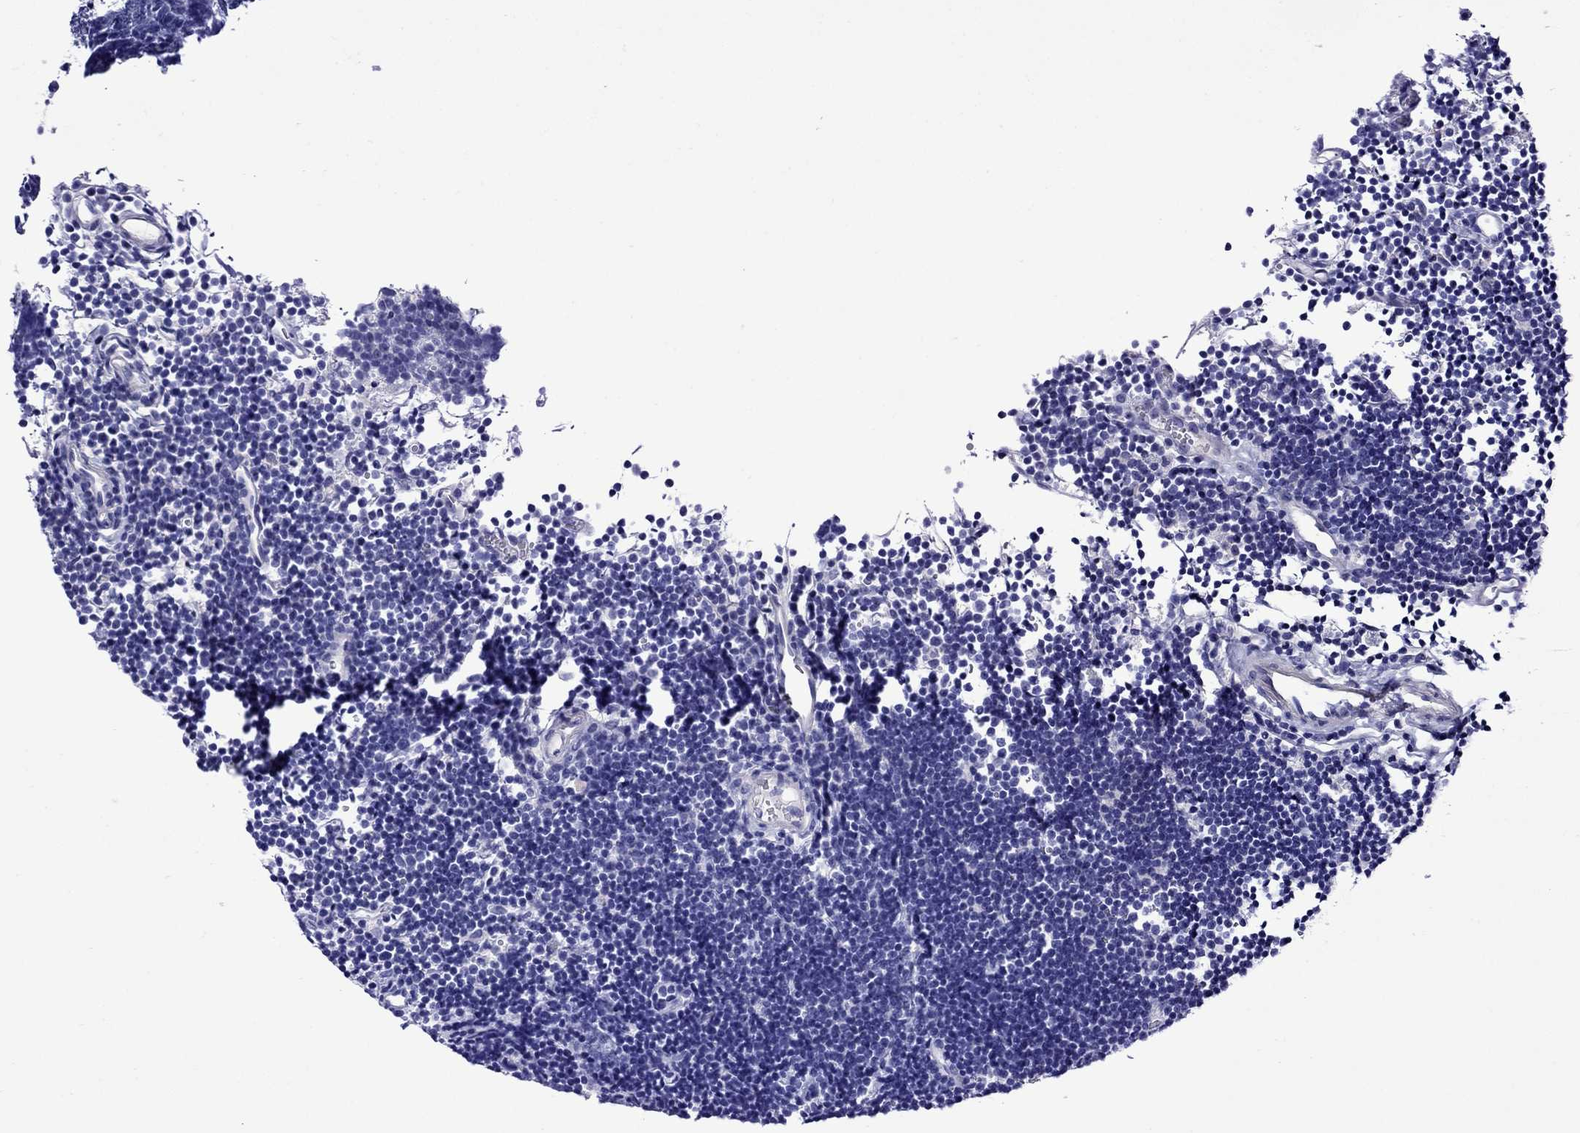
{"staining": {"intensity": "negative", "quantity": "none", "location": "none"}, "tissue": "lymphoma", "cell_type": "Tumor cells", "image_type": "cancer", "snomed": [{"axis": "morphology", "description": "Malignant lymphoma, non-Hodgkin's type, Low grade"}, {"axis": "topography", "description": "Brain"}], "caption": "The micrograph demonstrates no significant positivity in tumor cells of malignant lymphoma, non-Hodgkin's type (low-grade).", "gene": "SCG2", "patient": {"sex": "female", "age": 66}}